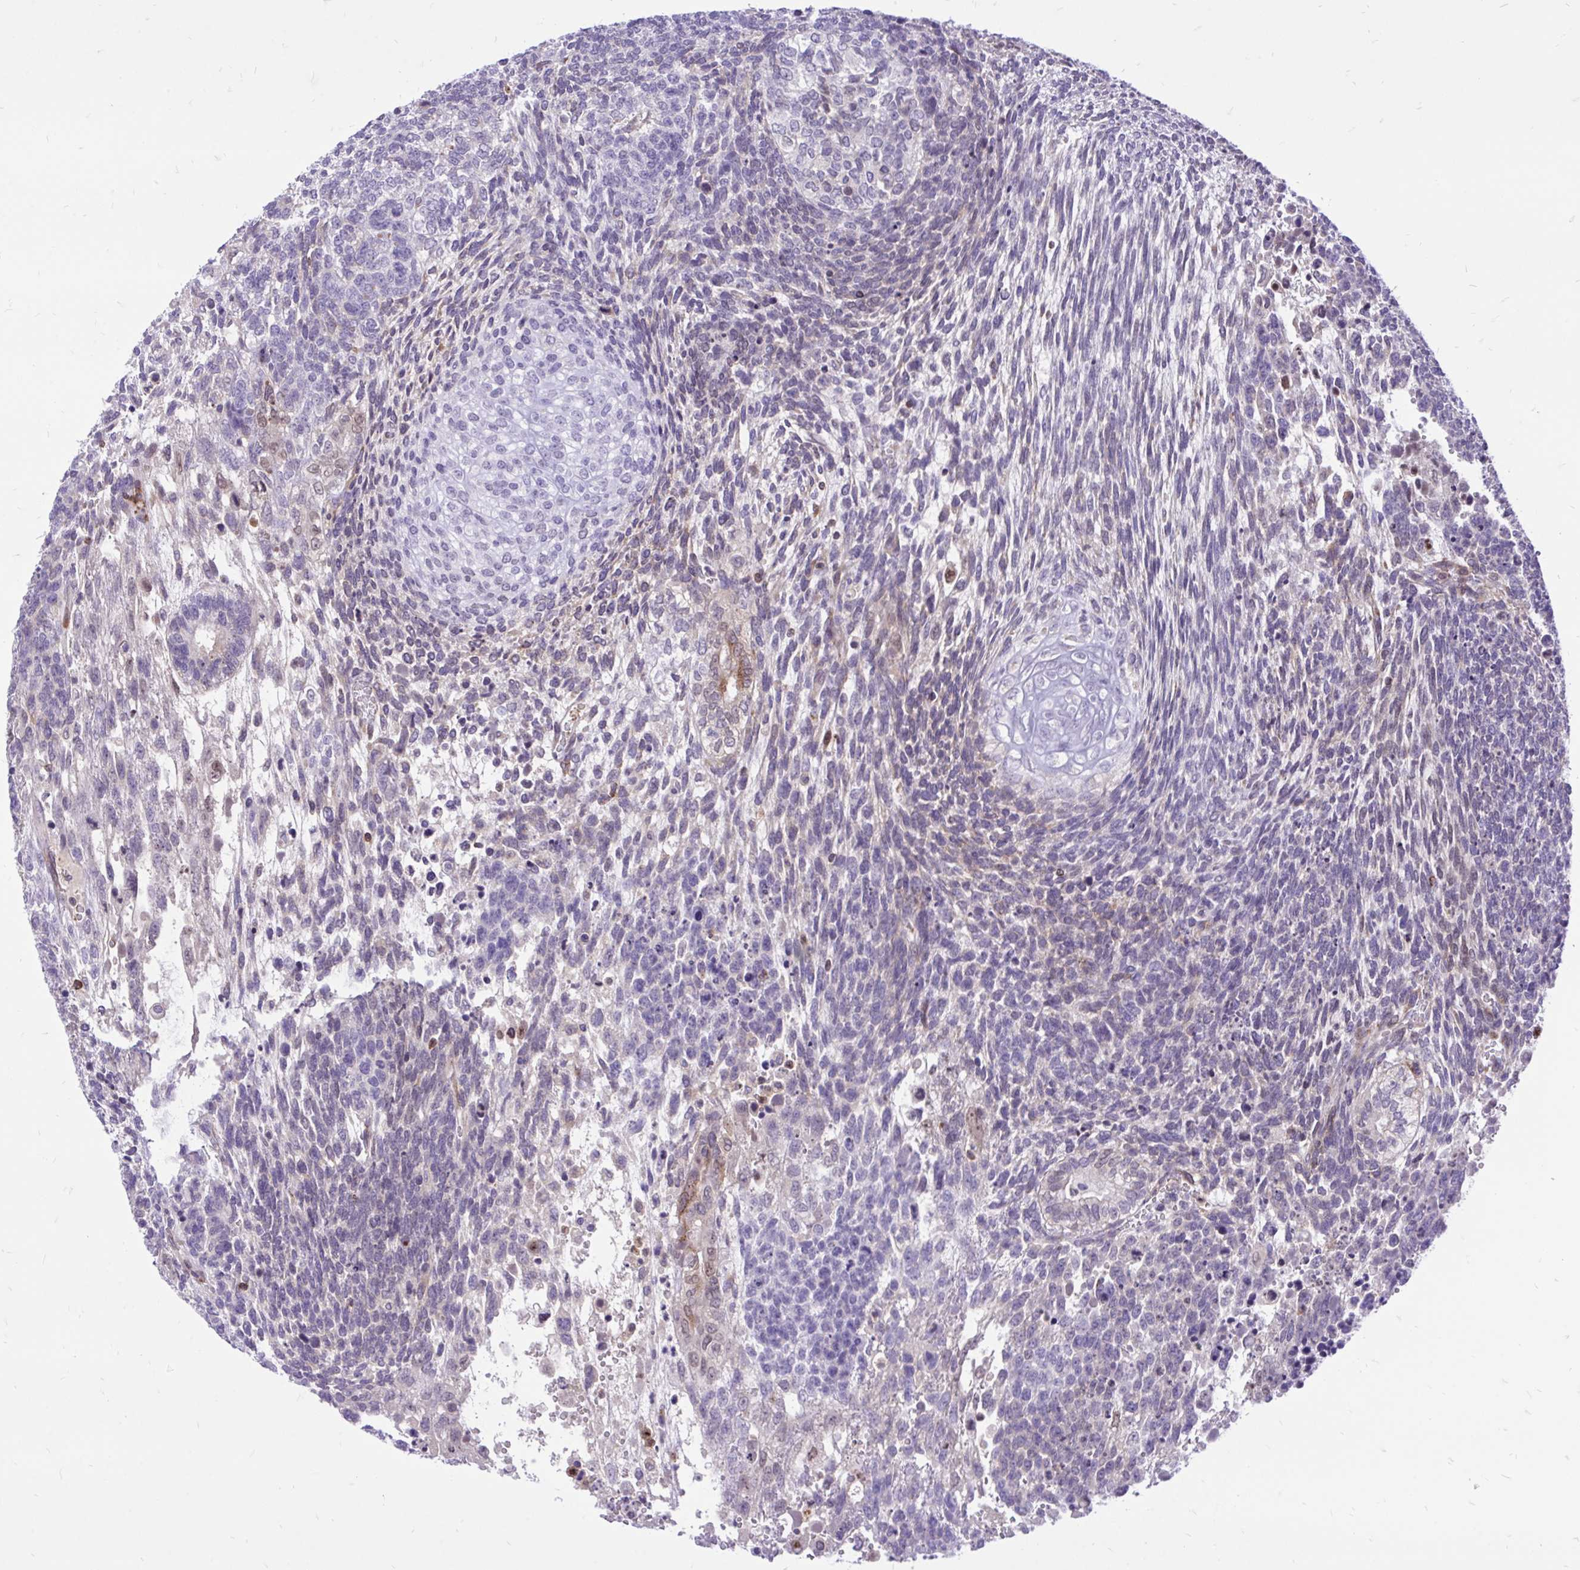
{"staining": {"intensity": "negative", "quantity": "none", "location": "none"}, "tissue": "testis cancer", "cell_type": "Tumor cells", "image_type": "cancer", "snomed": [{"axis": "morphology", "description": "Carcinoma, Embryonal, NOS"}, {"axis": "topography", "description": "Testis"}], "caption": "Photomicrograph shows no protein expression in tumor cells of testis cancer tissue.", "gene": "CXCL8", "patient": {"sex": "male", "age": 23}}